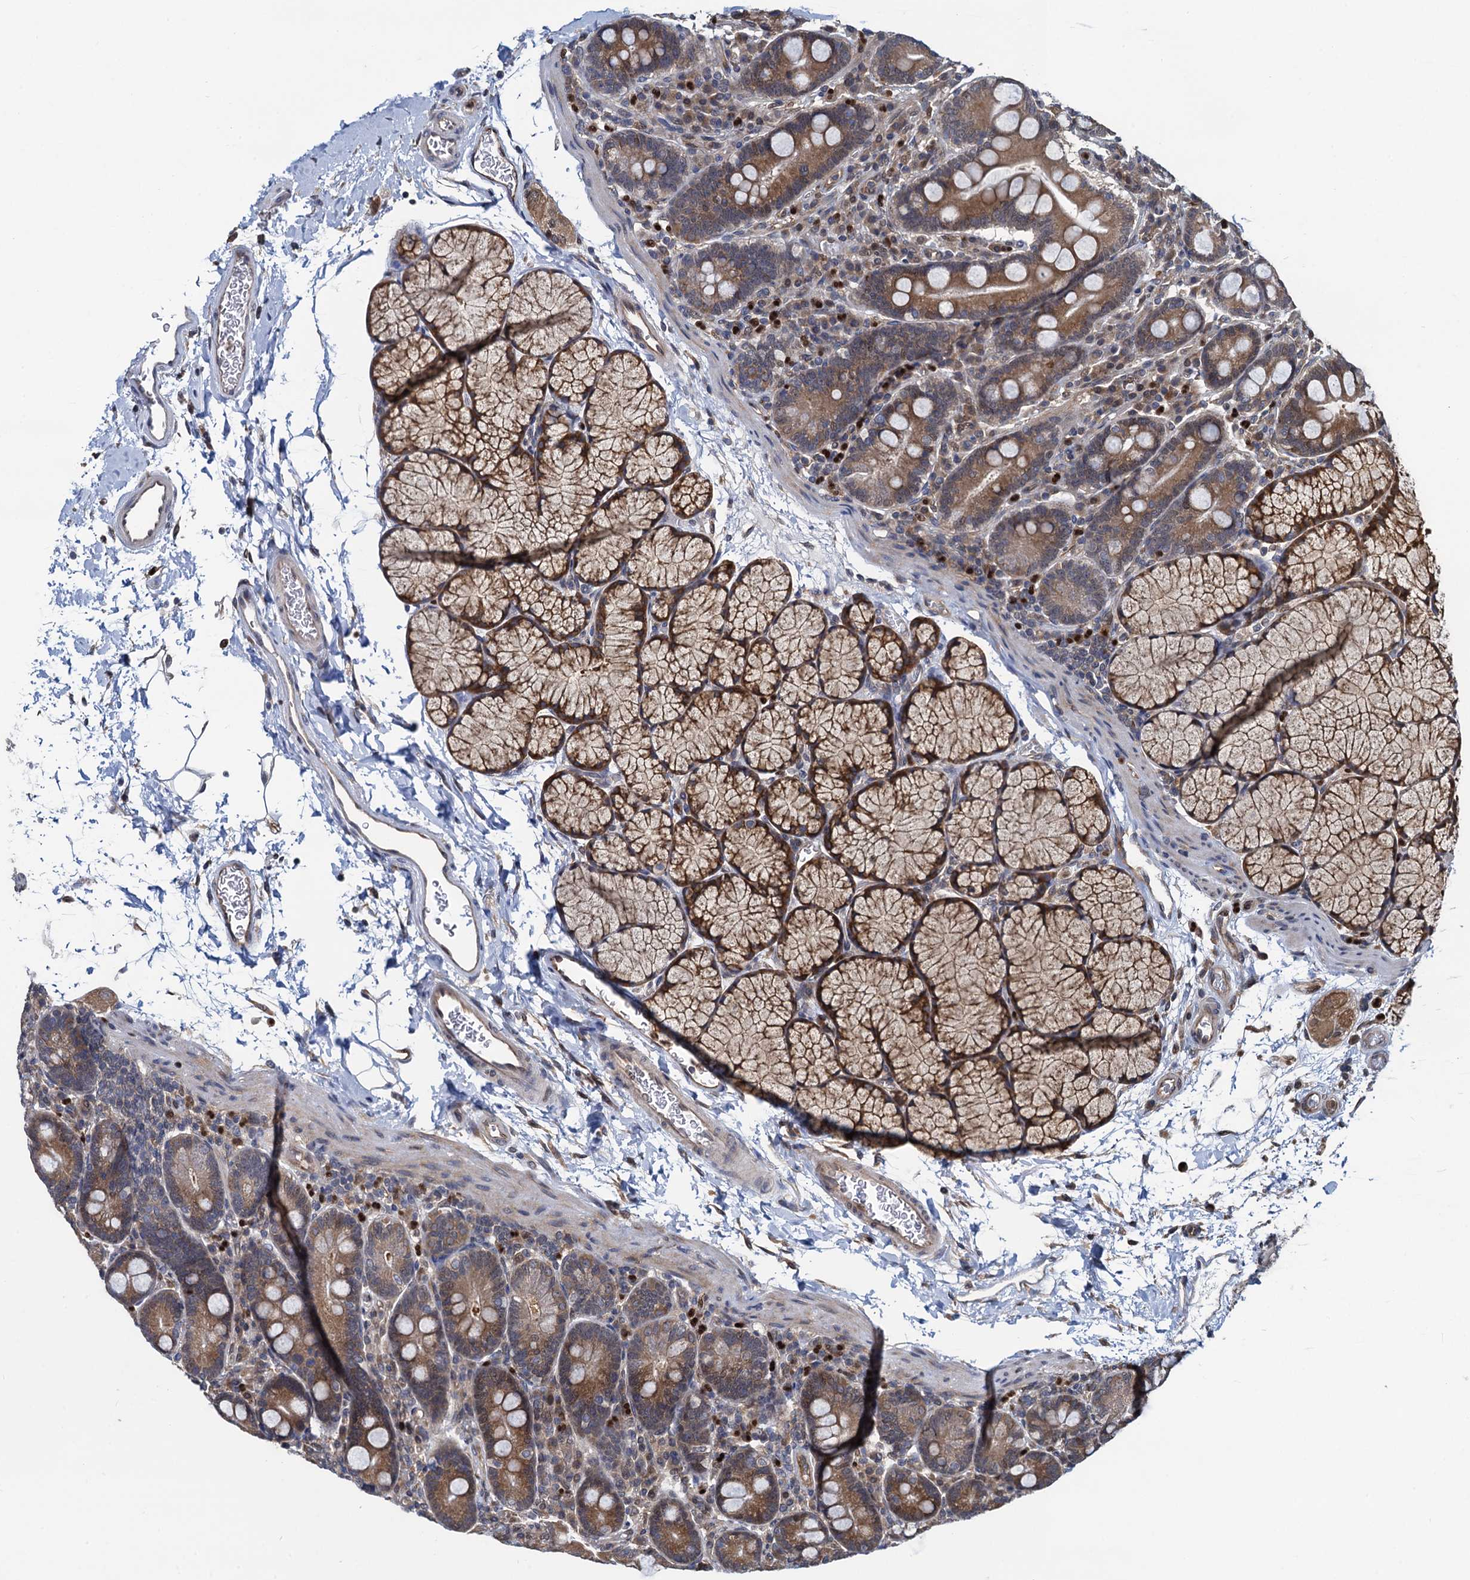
{"staining": {"intensity": "moderate", "quantity": ">75%", "location": "cytoplasmic/membranous"}, "tissue": "duodenum", "cell_type": "Glandular cells", "image_type": "normal", "snomed": [{"axis": "morphology", "description": "Normal tissue, NOS"}, {"axis": "topography", "description": "Duodenum"}], "caption": "Duodenum was stained to show a protein in brown. There is medium levels of moderate cytoplasmic/membranous expression in approximately >75% of glandular cells.", "gene": "RNF125", "patient": {"sex": "male", "age": 35}}